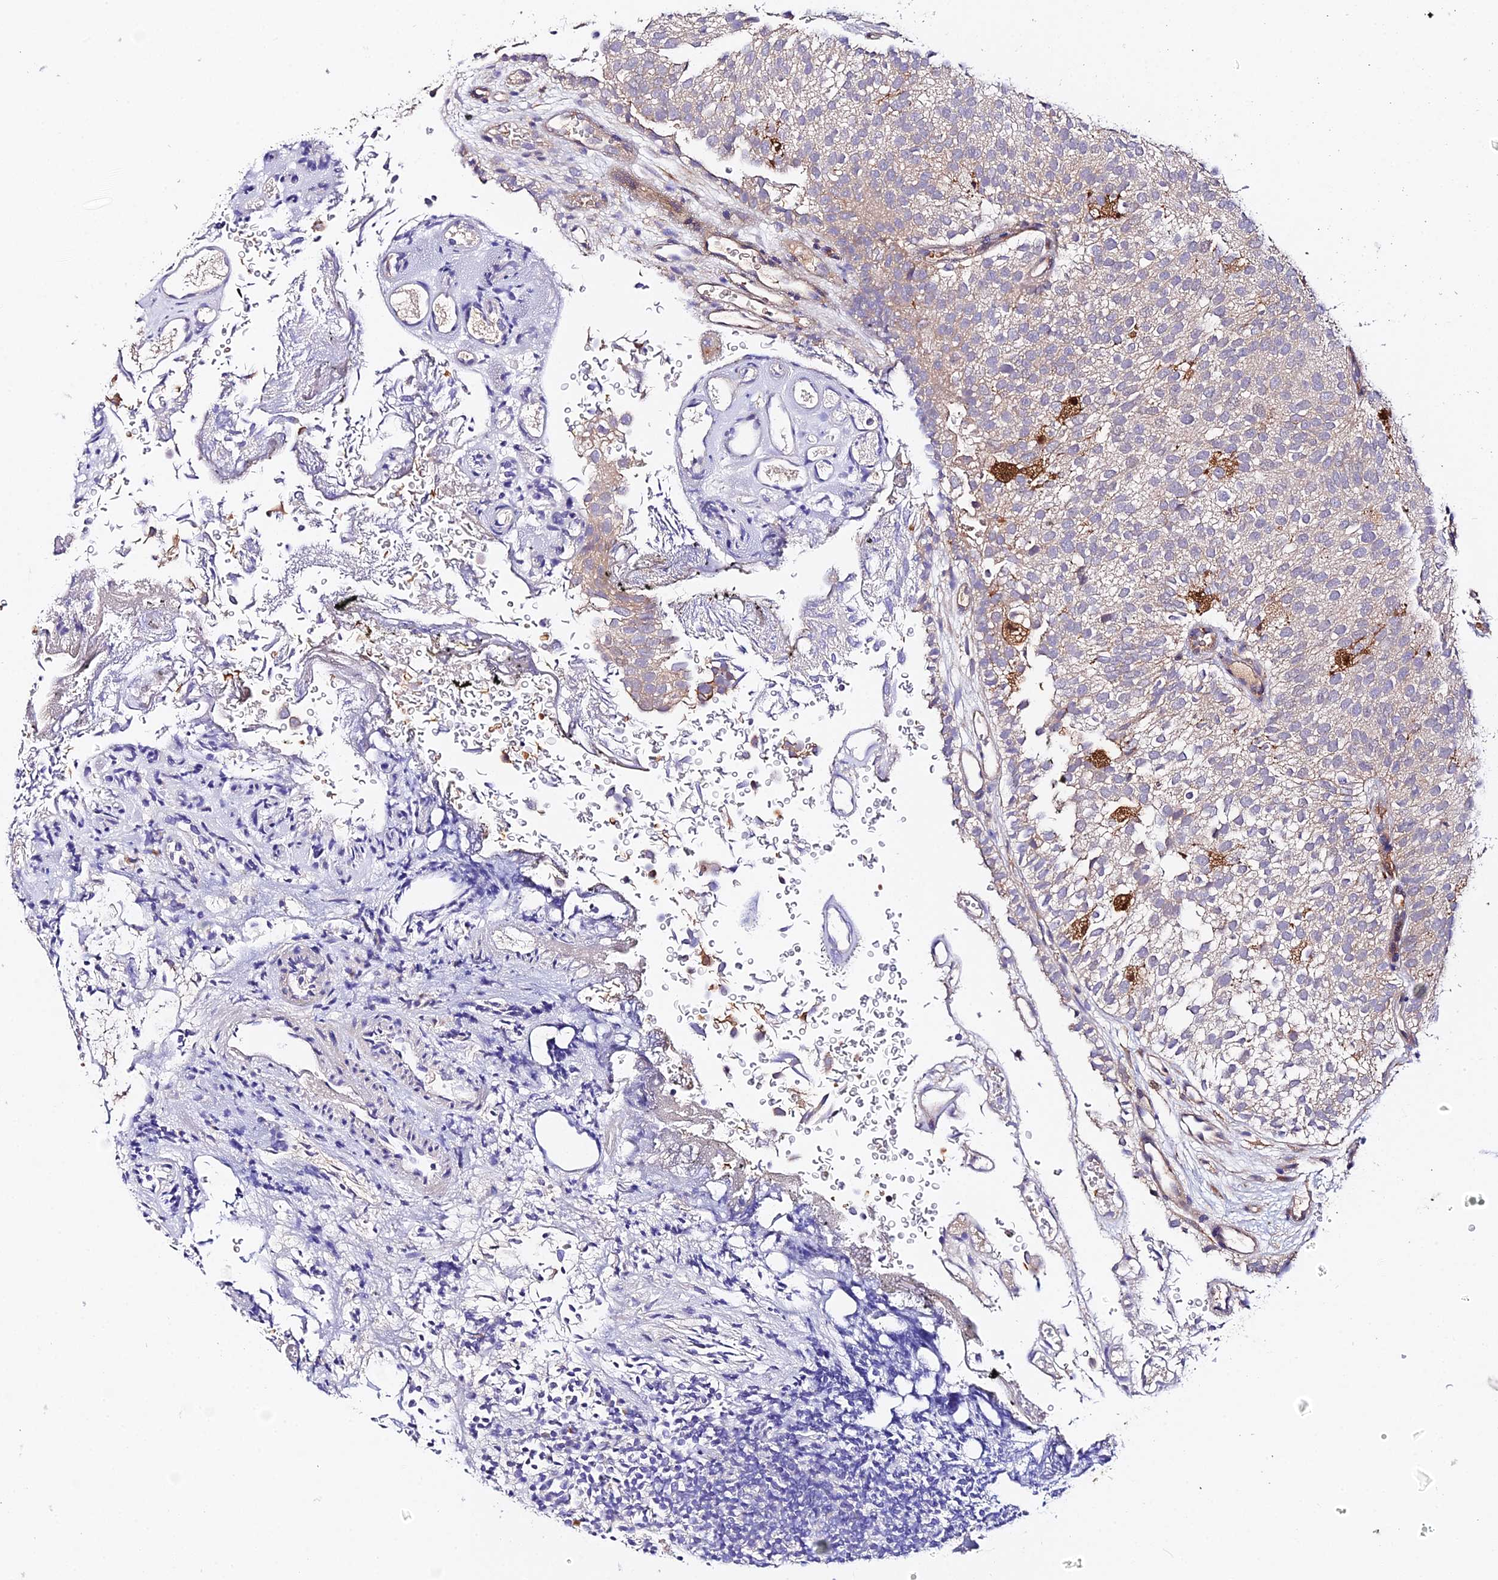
{"staining": {"intensity": "weak", "quantity": "25%-75%", "location": "cytoplasmic/membranous"}, "tissue": "urothelial cancer", "cell_type": "Tumor cells", "image_type": "cancer", "snomed": [{"axis": "morphology", "description": "Urothelial carcinoma, Low grade"}, {"axis": "topography", "description": "Urinary bladder"}], "caption": "Protein staining exhibits weak cytoplasmic/membranous expression in about 25%-75% of tumor cells in urothelial carcinoma (low-grade). Nuclei are stained in blue.", "gene": "ZBED8", "patient": {"sex": "male", "age": 78}}